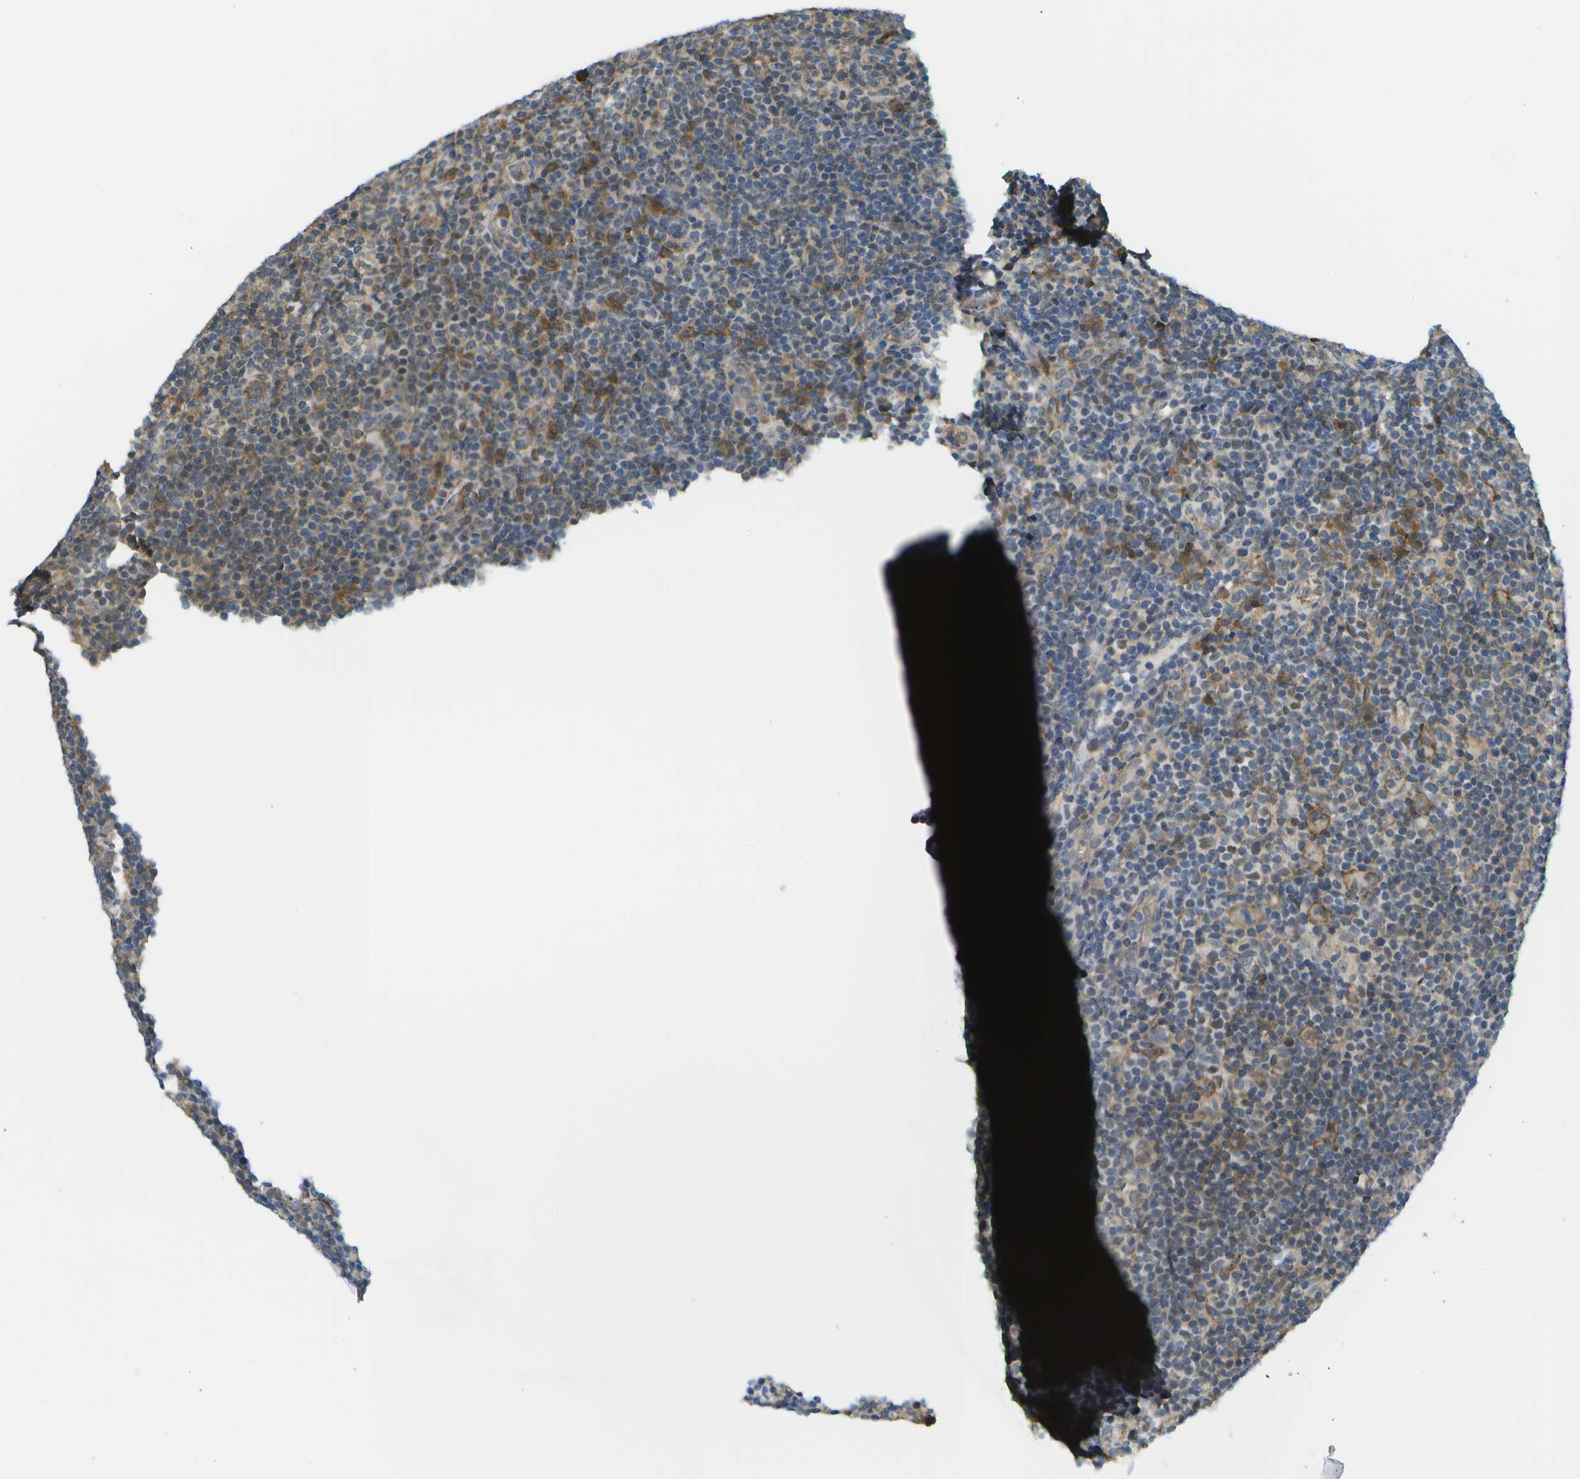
{"staining": {"intensity": "moderate", "quantity": "25%-75%", "location": "cytoplasmic/membranous"}, "tissue": "lymphoma", "cell_type": "Tumor cells", "image_type": "cancer", "snomed": [{"axis": "morphology", "description": "Hodgkin's disease, NOS"}, {"axis": "topography", "description": "Lymph node"}], "caption": "Human lymphoma stained with a protein marker displays moderate staining in tumor cells.", "gene": "KIAA0040", "patient": {"sex": "female", "age": 57}}